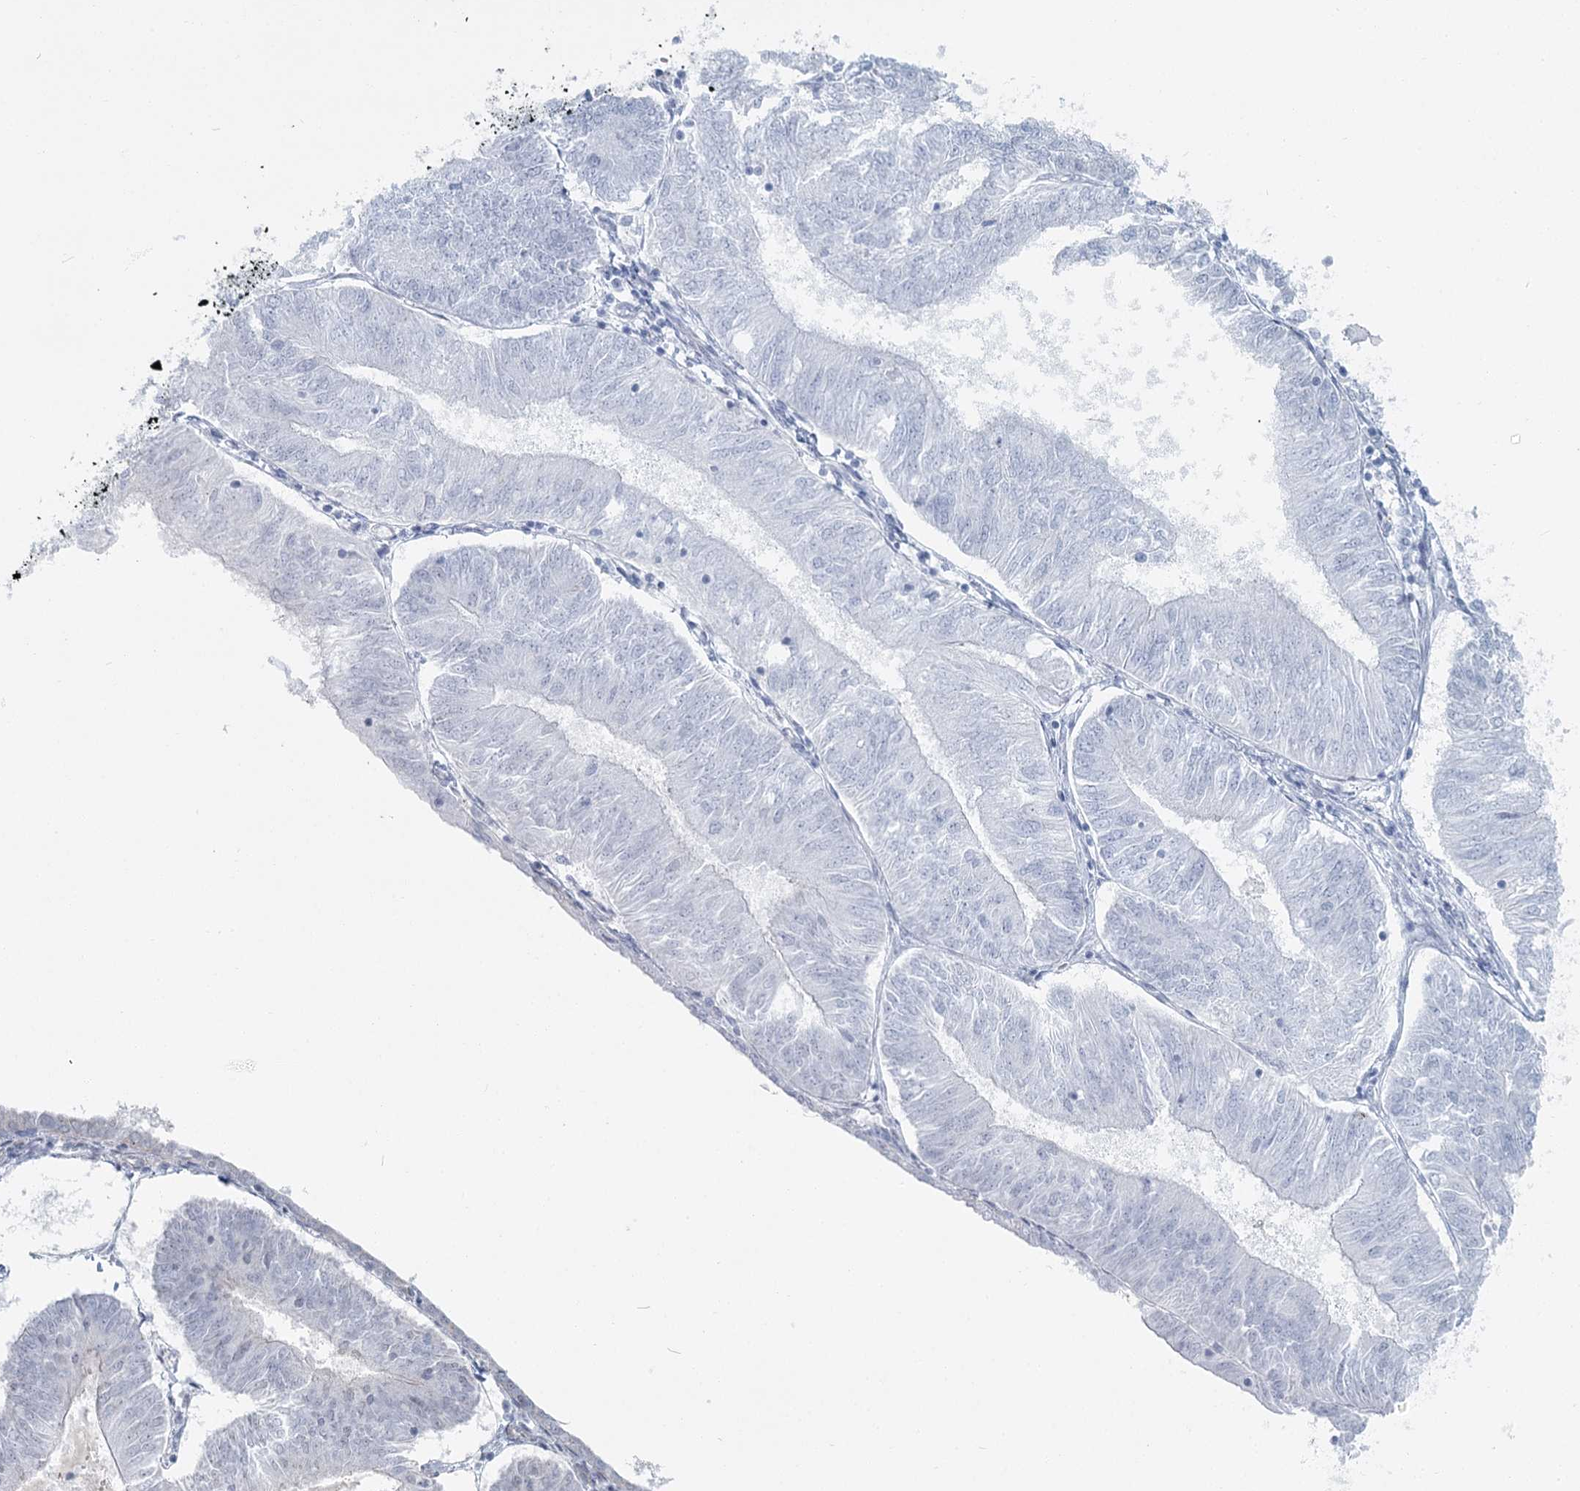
{"staining": {"intensity": "weak", "quantity": "<25%", "location": "nuclear"}, "tissue": "endometrial cancer", "cell_type": "Tumor cells", "image_type": "cancer", "snomed": [{"axis": "morphology", "description": "Adenocarcinoma, NOS"}, {"axis": "topography", "description": "Endometrium"}], "caption": "High power microscopy micrograph of an IHC histopathology image of endometrial adenocarcinoma, revealing no significant positivity in tumor cells. Nuclei are stained in blue.", "gene": "ABHD8", "patient": {"sex": "female", "age": 58}}